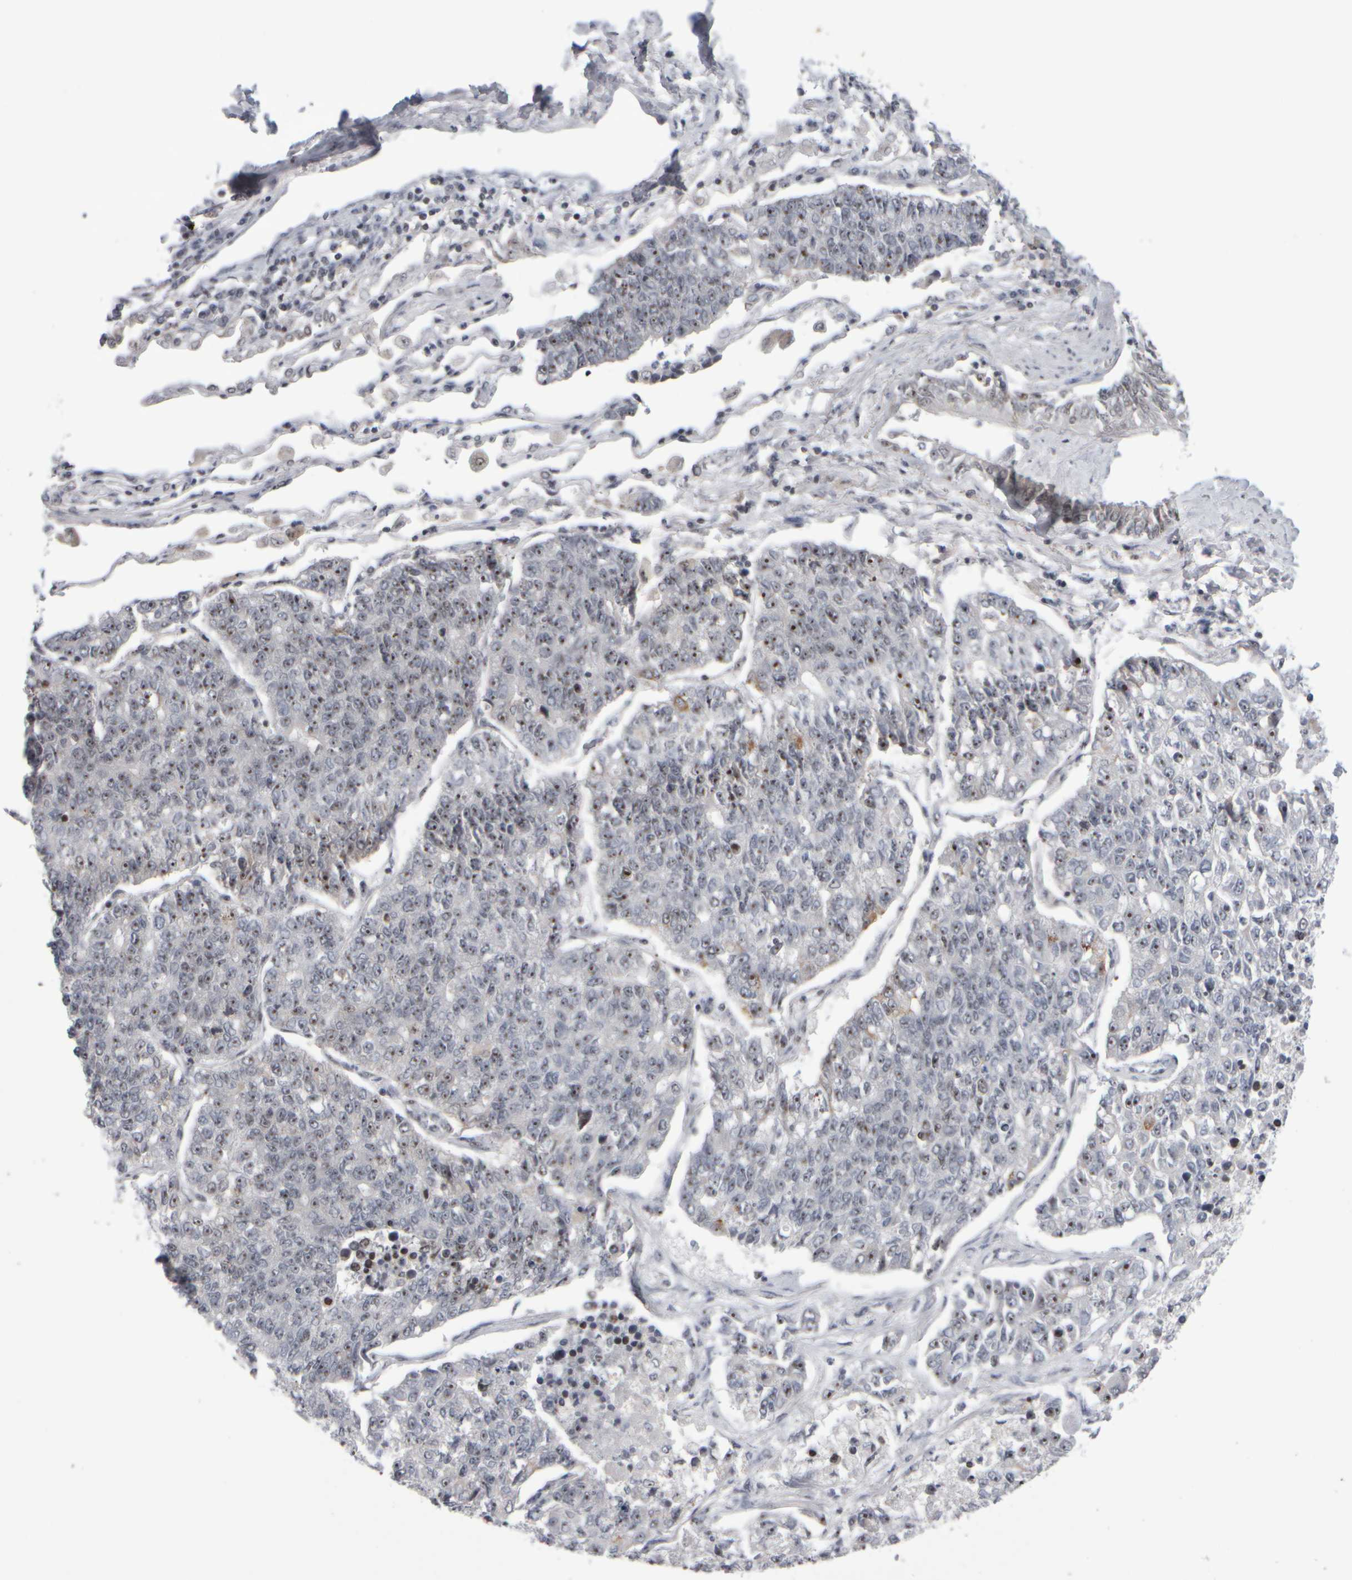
{"staining": {"intensity": "moderate", "quantity": "25%-75%", "location": "nuclear"}, "tissue": "lung cancer", "cell_type": "Tumor cells", "image_type": "cancer", "snomed": [{"axis": "morphology", "description": "Adenocarcinoma, NOS"}, {"axis": "topography", "description": "Lung"}], "caption": "Tumor cells demonstrate medium levels of moderate nuclear expression in approximately 25%-75% of cells in human lung adenocarcinoma.", "gene": "SURF6", "patient": {"sex": "male", "age": 49}}